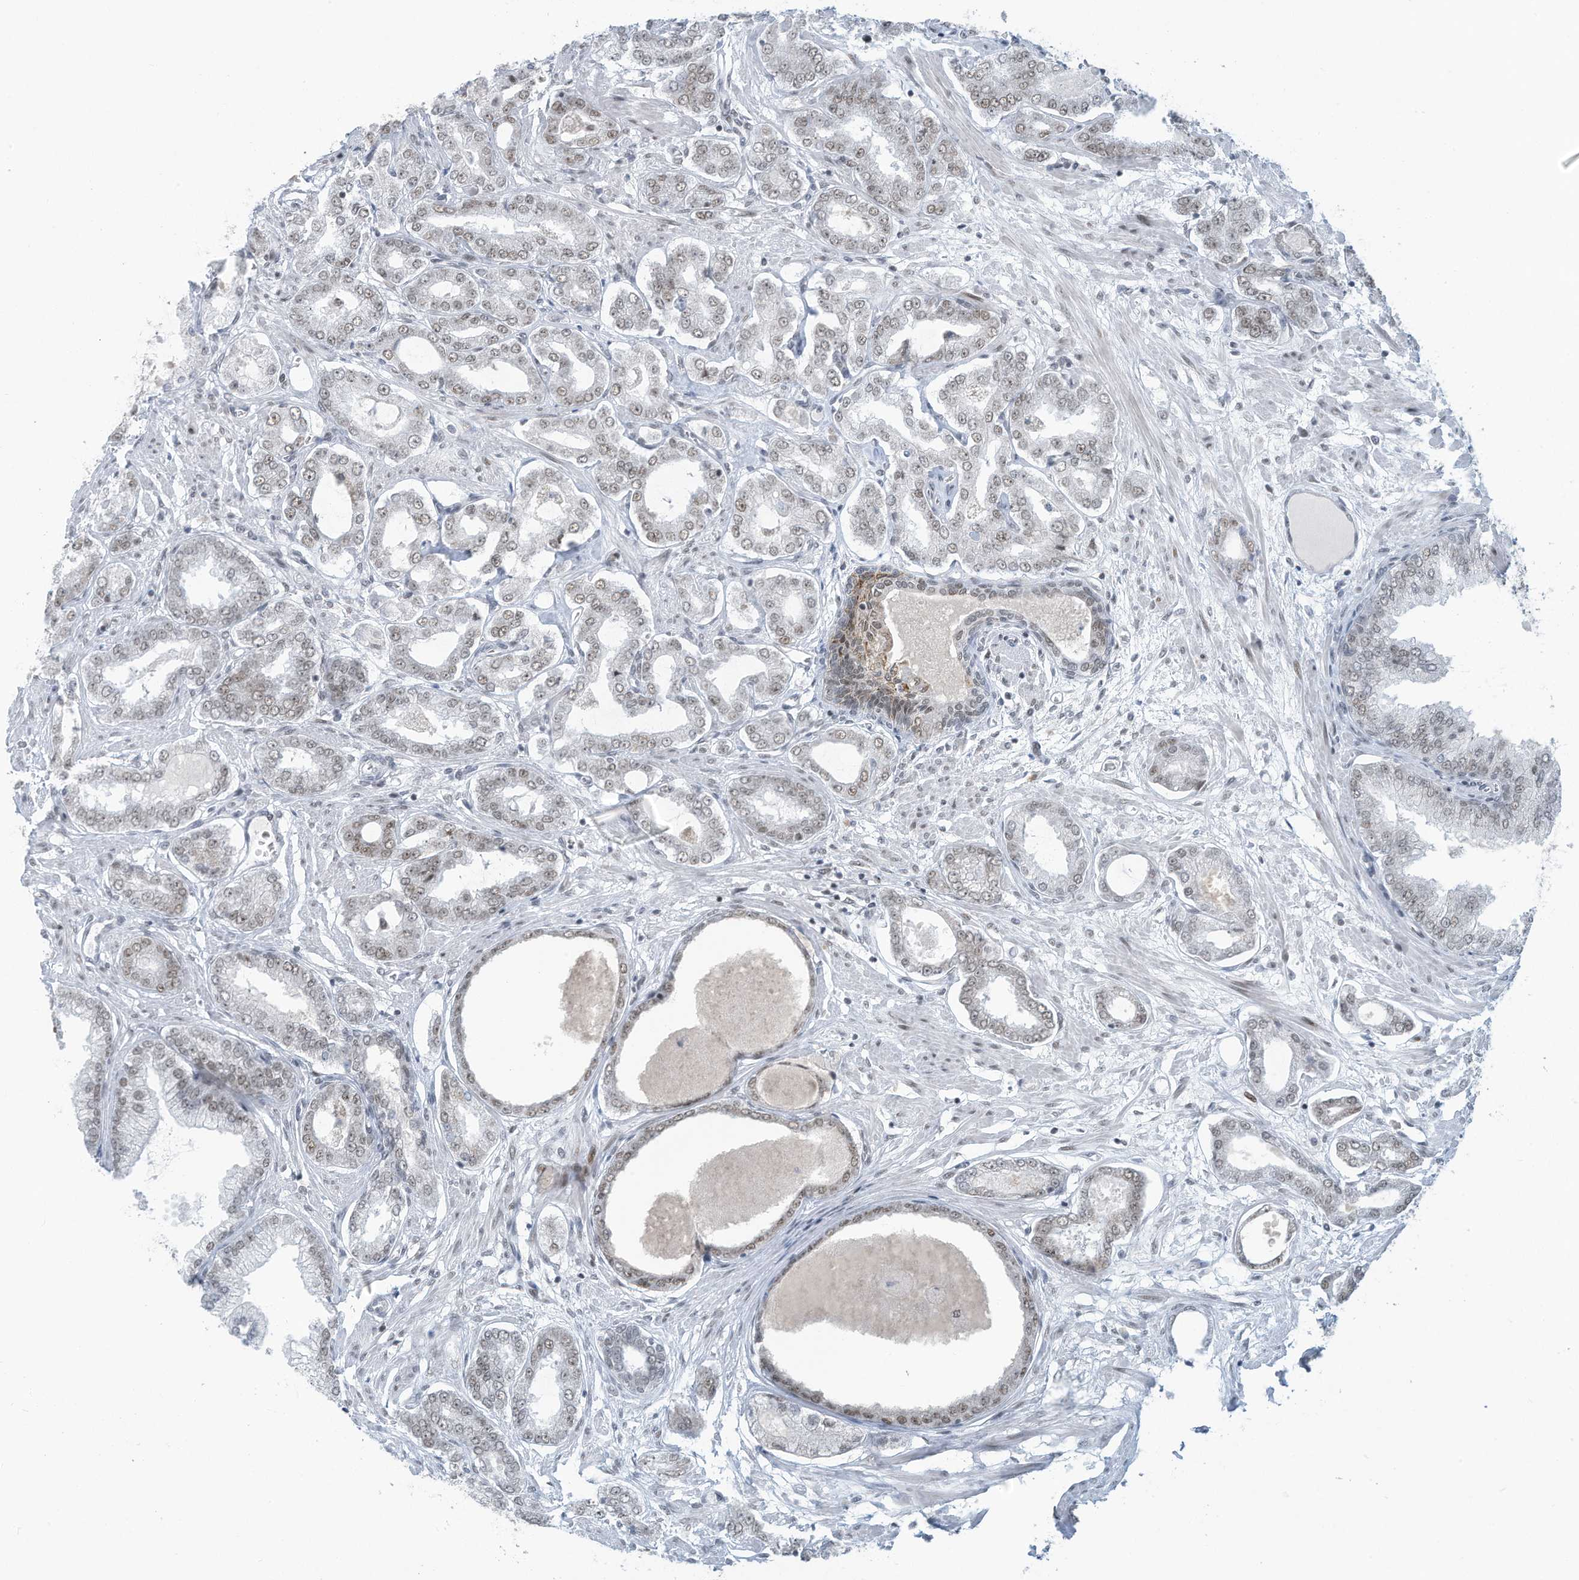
{"staining": {"intensity": "weak", "quantity": ">75%", "location": "nuclear"}, "tissue": "prostate cancer", "cell_type": "Tumor cells", "image_type": "cancer", "snomed": [{"axis": "morphology", "description": "Adenocarcinoma, Low grade"}, {"axis": "topography", "description": "Prostate"}], "caption": "The photomicrograph demonstrates immunohistochemical staining of prostate low-grade adenocarcinoma. There is weak nuclear staining is present in about >75% of tumor cells.", "gene": "ECT2L", "patient": {"sex": "male", "age": 63}}